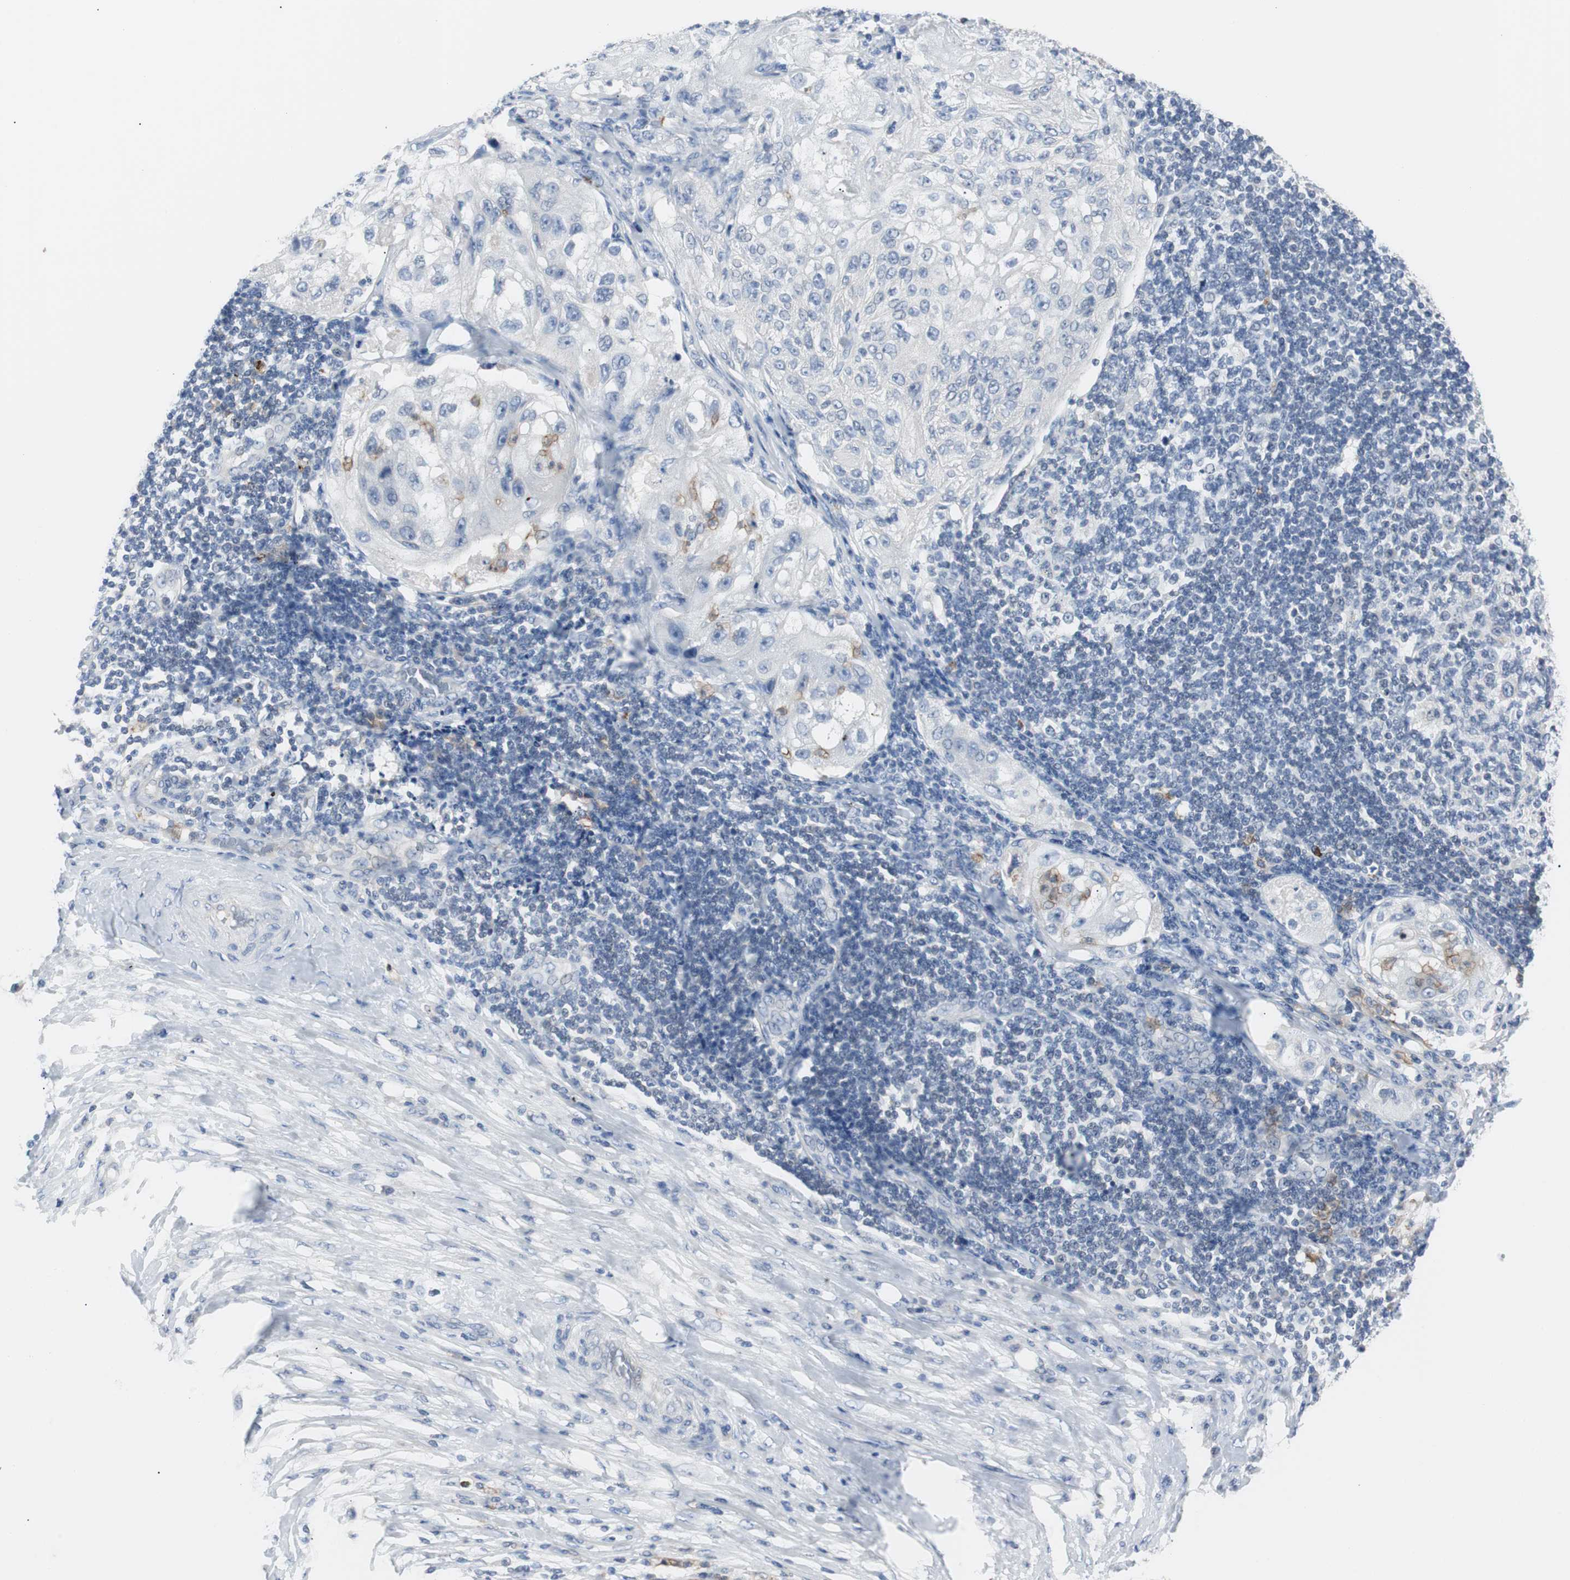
{"staining": {"intensity": "negative", "quantity": "none", "location": "none"}, "tissue": "lung cancer", "cell_type": "Tumor cells", "image_type": "cancer", "snomed": [{"axis": "morphology", "description": "Inflammation, NOS"}, {"axis": "morphology", "description": "Squamous cell carcinoma, NOS"}, {"axis": "topography", "description": "Lymph node"}, {"axis": "topography", "description": "Soft tissue"}, {"axis": "topography", "description": "Lung"}], "caption": "Image shows no significant protein positivity in tumor cells of lung cancer (squamous cell carcinoma).", "gene": "RASA1", "patient": {"sex": "male", "age": 66}}